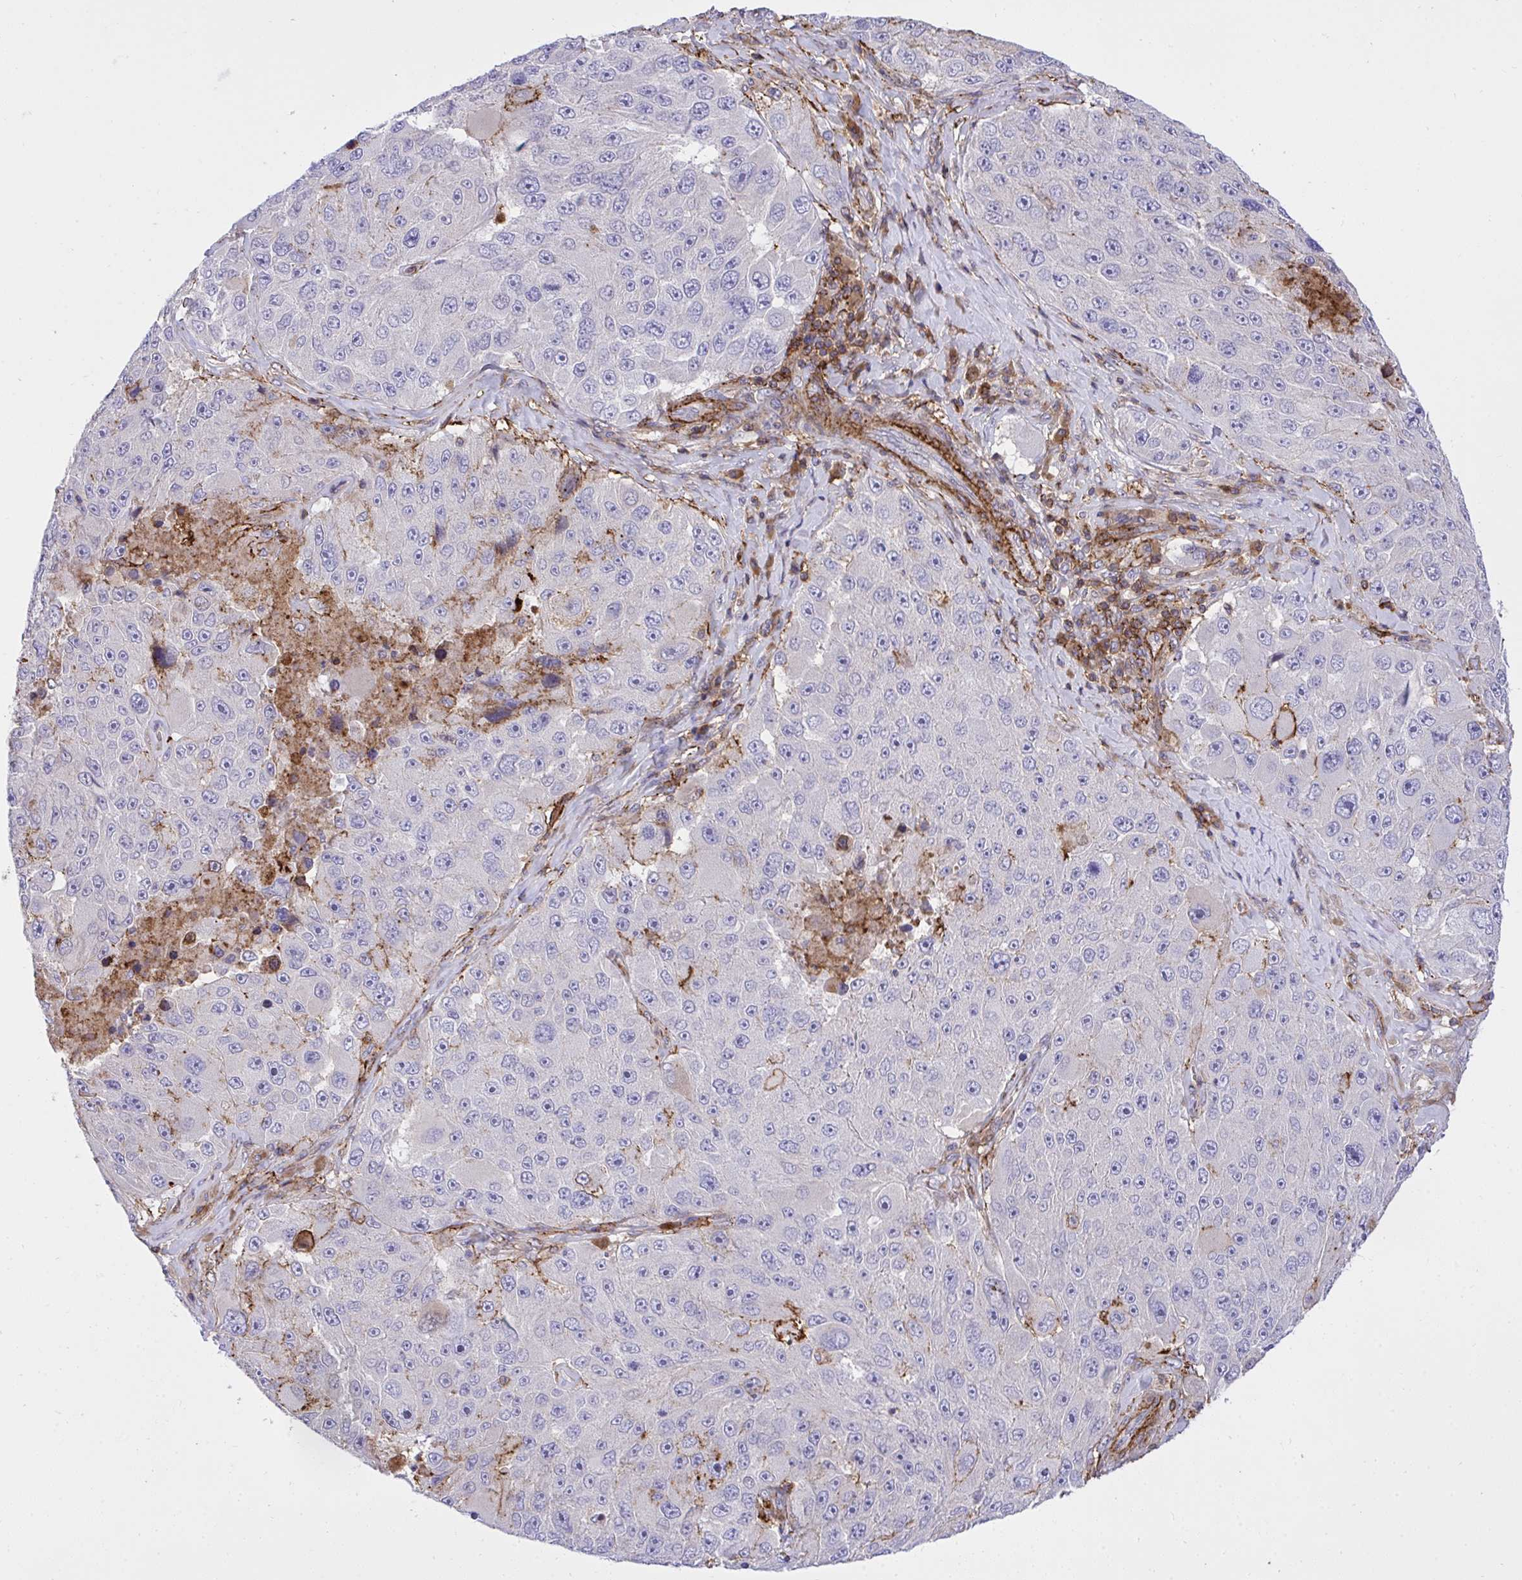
{"staining": {"intensity": "negative", "quantity": "none", "location": "none"}, "tissue": "melanoma", "cell_type": "Tumor cells", "image_type": "cancer", "snomed": [{"axis": "morphology", "description": "Malignant melanoma, Metastatic site"}, {"axis": "topography", "description": "Lymph node"}], "caption": "Tumor cells show no significant protein expression in melanoma. (Brightfield microscopy of DAB immunohistochemistry (IHC) at high magnification).", "gene": "ERI1", "patient": {"sex": "male", "age": 62}}